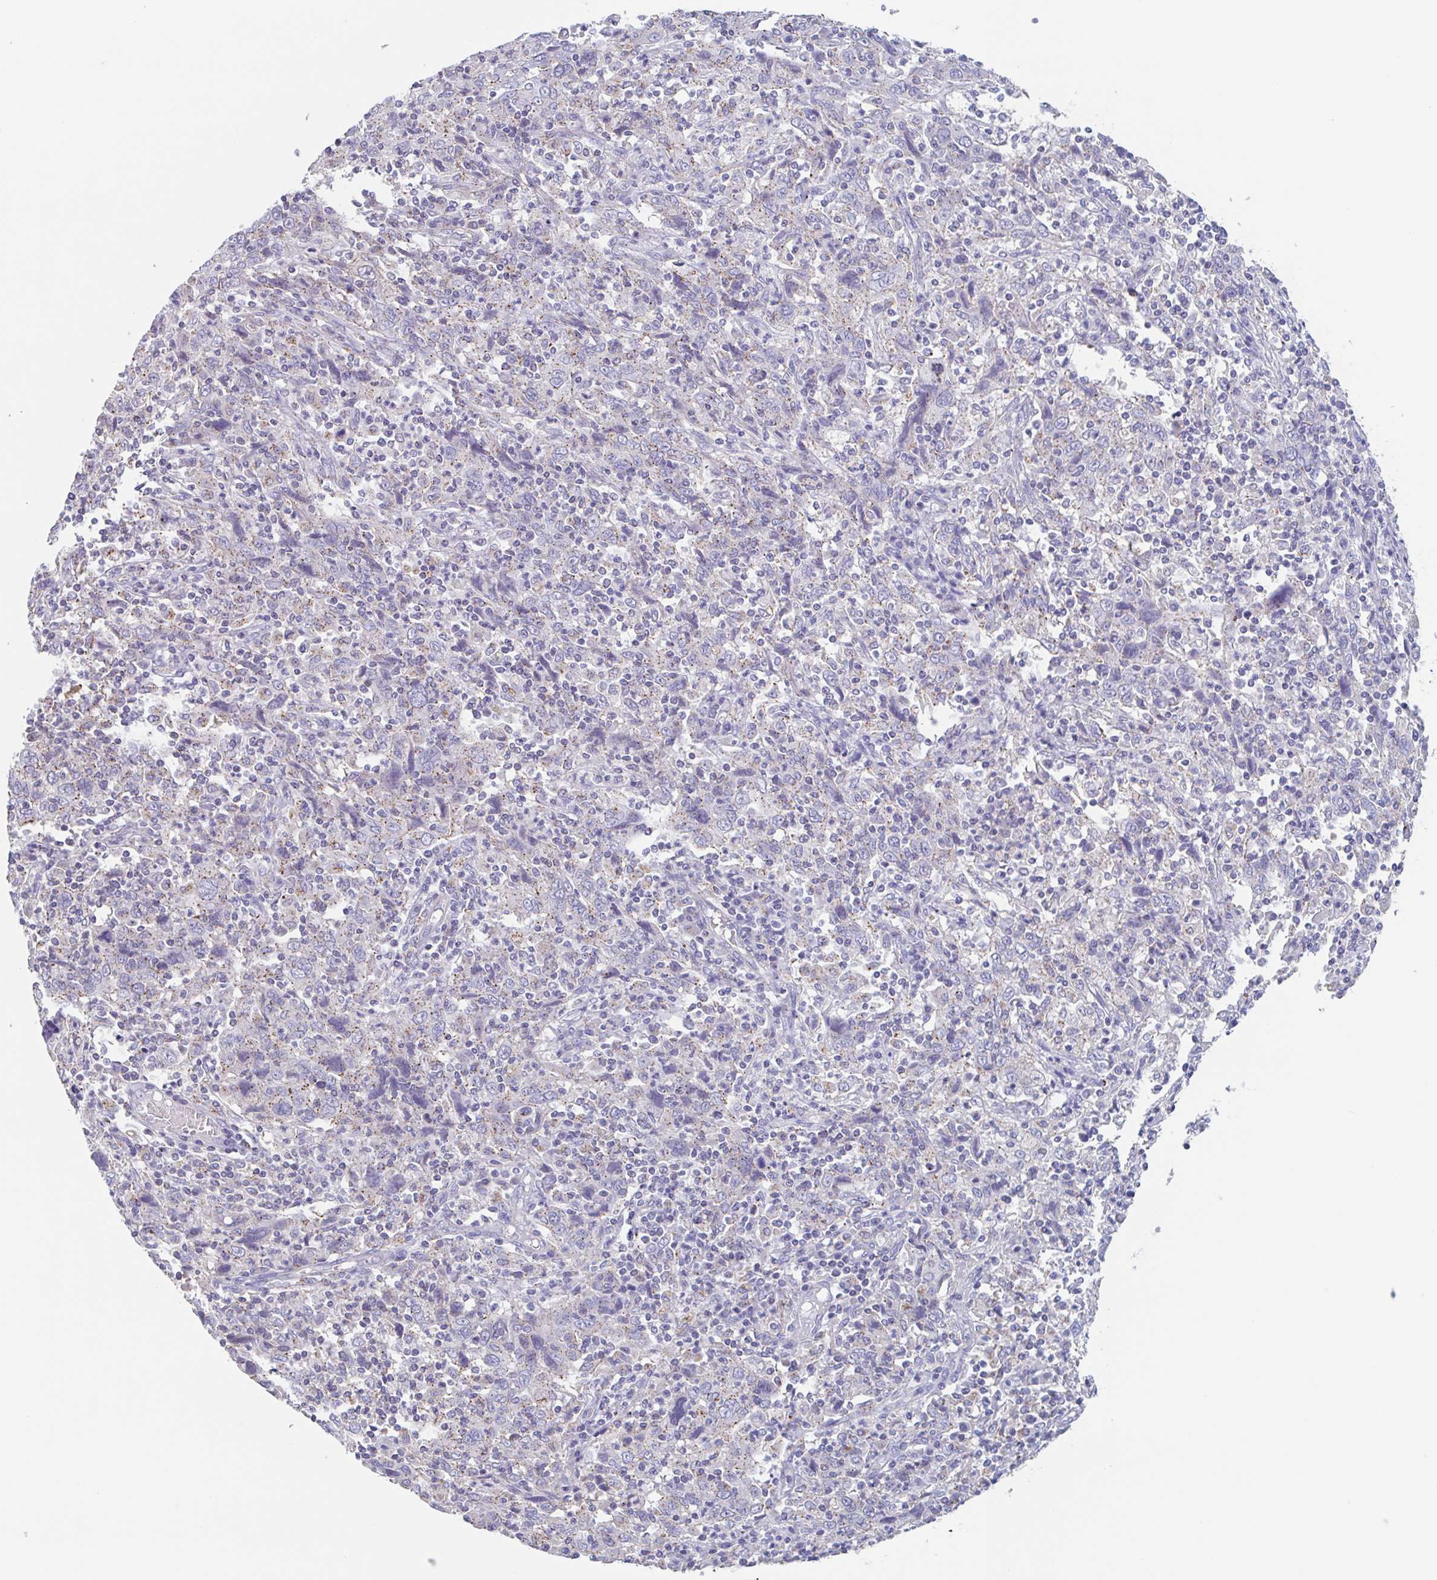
{"staining": {"intensity": "moderate", "quantity": "<25%", "location": "cytoplasmic/membranous"}, "tissue": "cervical cancer", "cell_type": "Tumor cells", "image_type": "cancer", "snomed": [{"axis": "morphology", "description": "Squamous cell carcinoma, NOS"}, {"axis": "topography", "description": "Cervix"}], "caption": "DAB immunohistochemical staining of human cervical cancer (squamous cell carcinoma) displays moderate cytoplasmic/membranous protein expression in about <25% of tumor cells.", "gene": "CHMP5", "patient": {"sex": "female", "age": 46}}